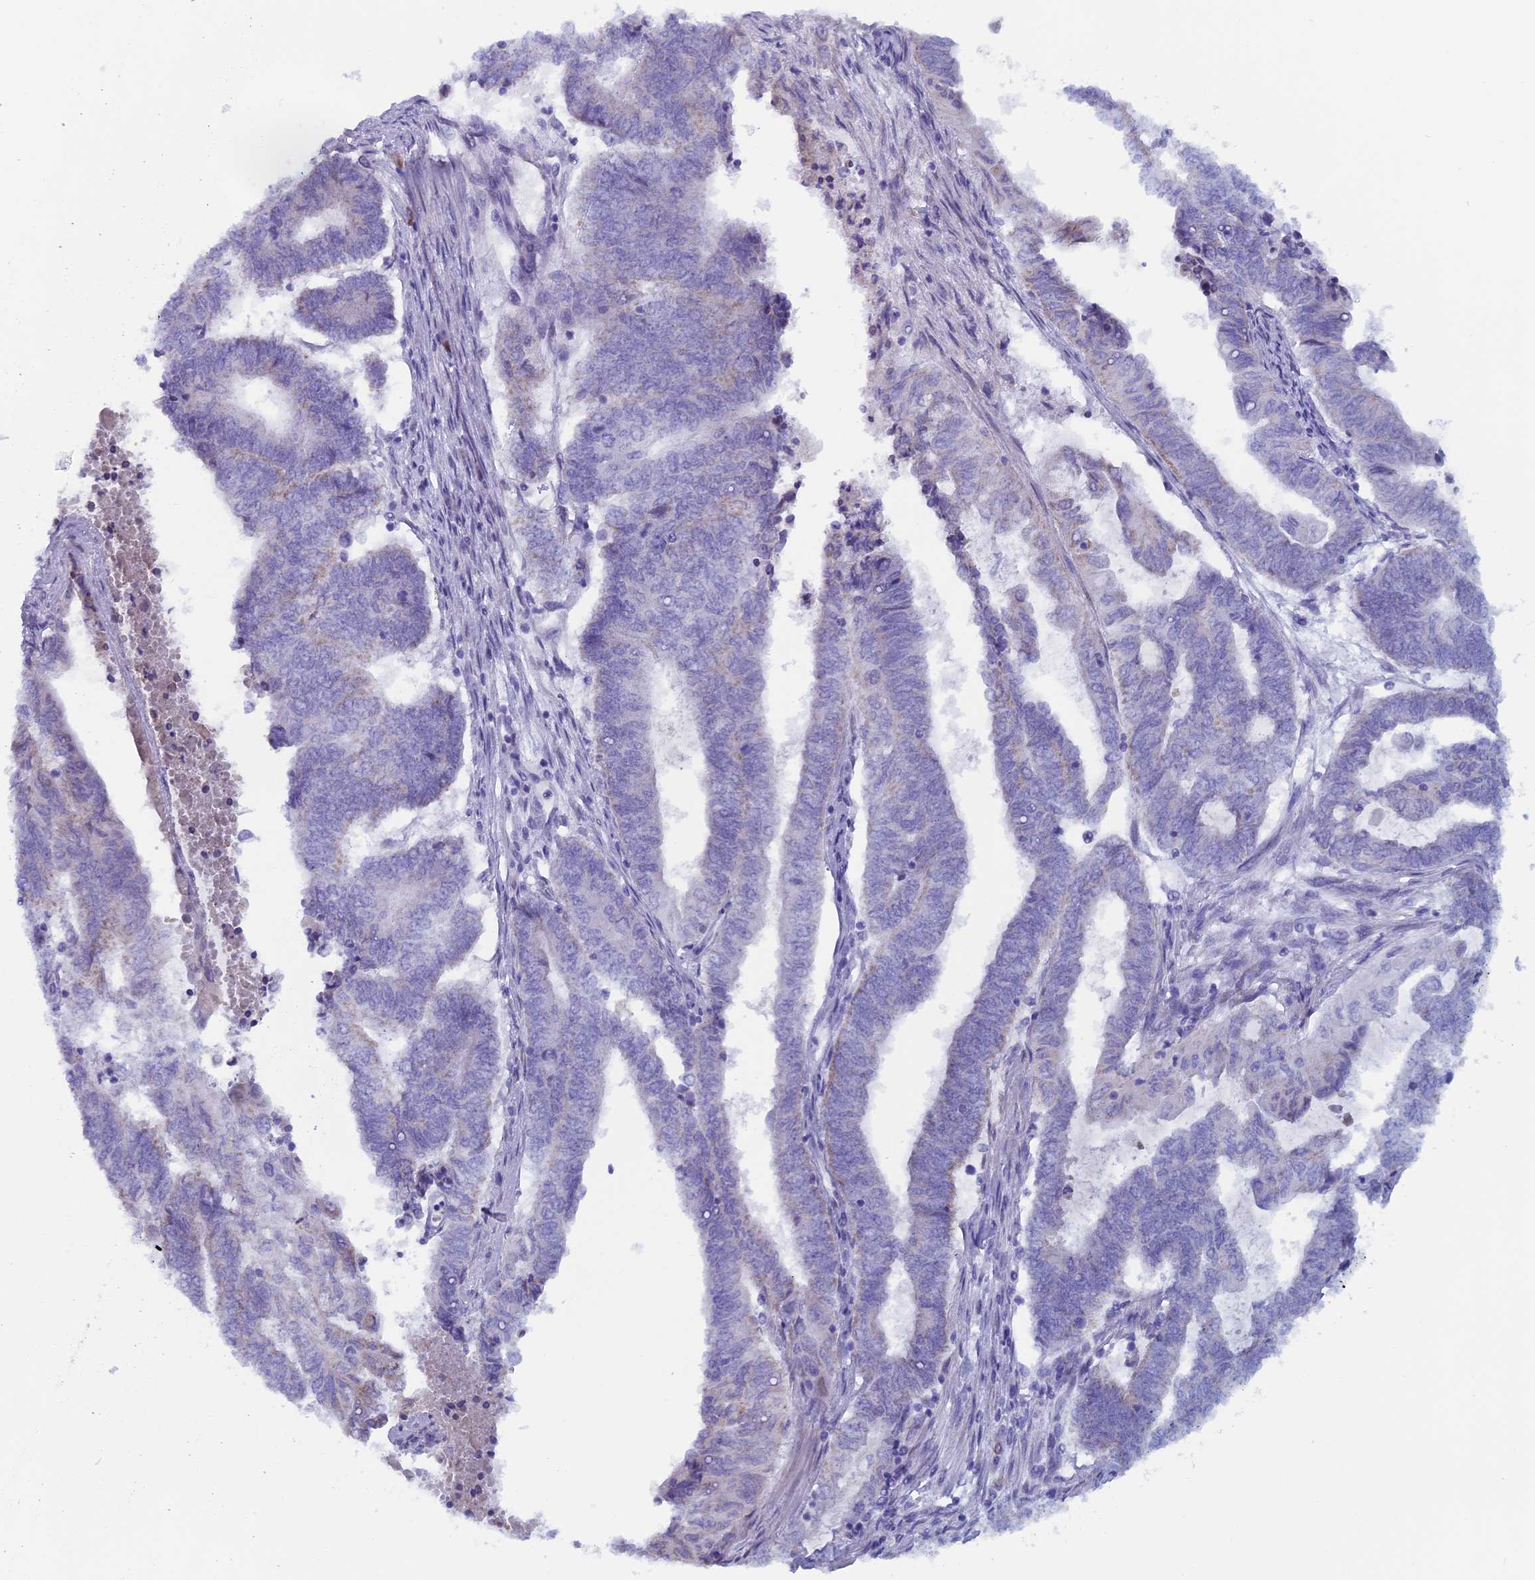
{"staining": {"intensity": "negative", "quantity": "none", "location": "none"}, "tissue": "endometrial cancer", "cell_type": "Tumor cells", "image_type": "cancer", "snomed": [{"axis": "morphology", "description": "Adenocarcinoma, NOS"}, {"axis": "topography", "description": "Uterus"}, {"axis": "topography", "description": "Endometrium"}], "caption": "Tumor cells are negative for brown protein staining in endometrial adenocarcinoma. (DAB immunohistochemistry, high magnification).", "gene": "NIBAN3", "patient": {"sex": "female", "age": 70}}